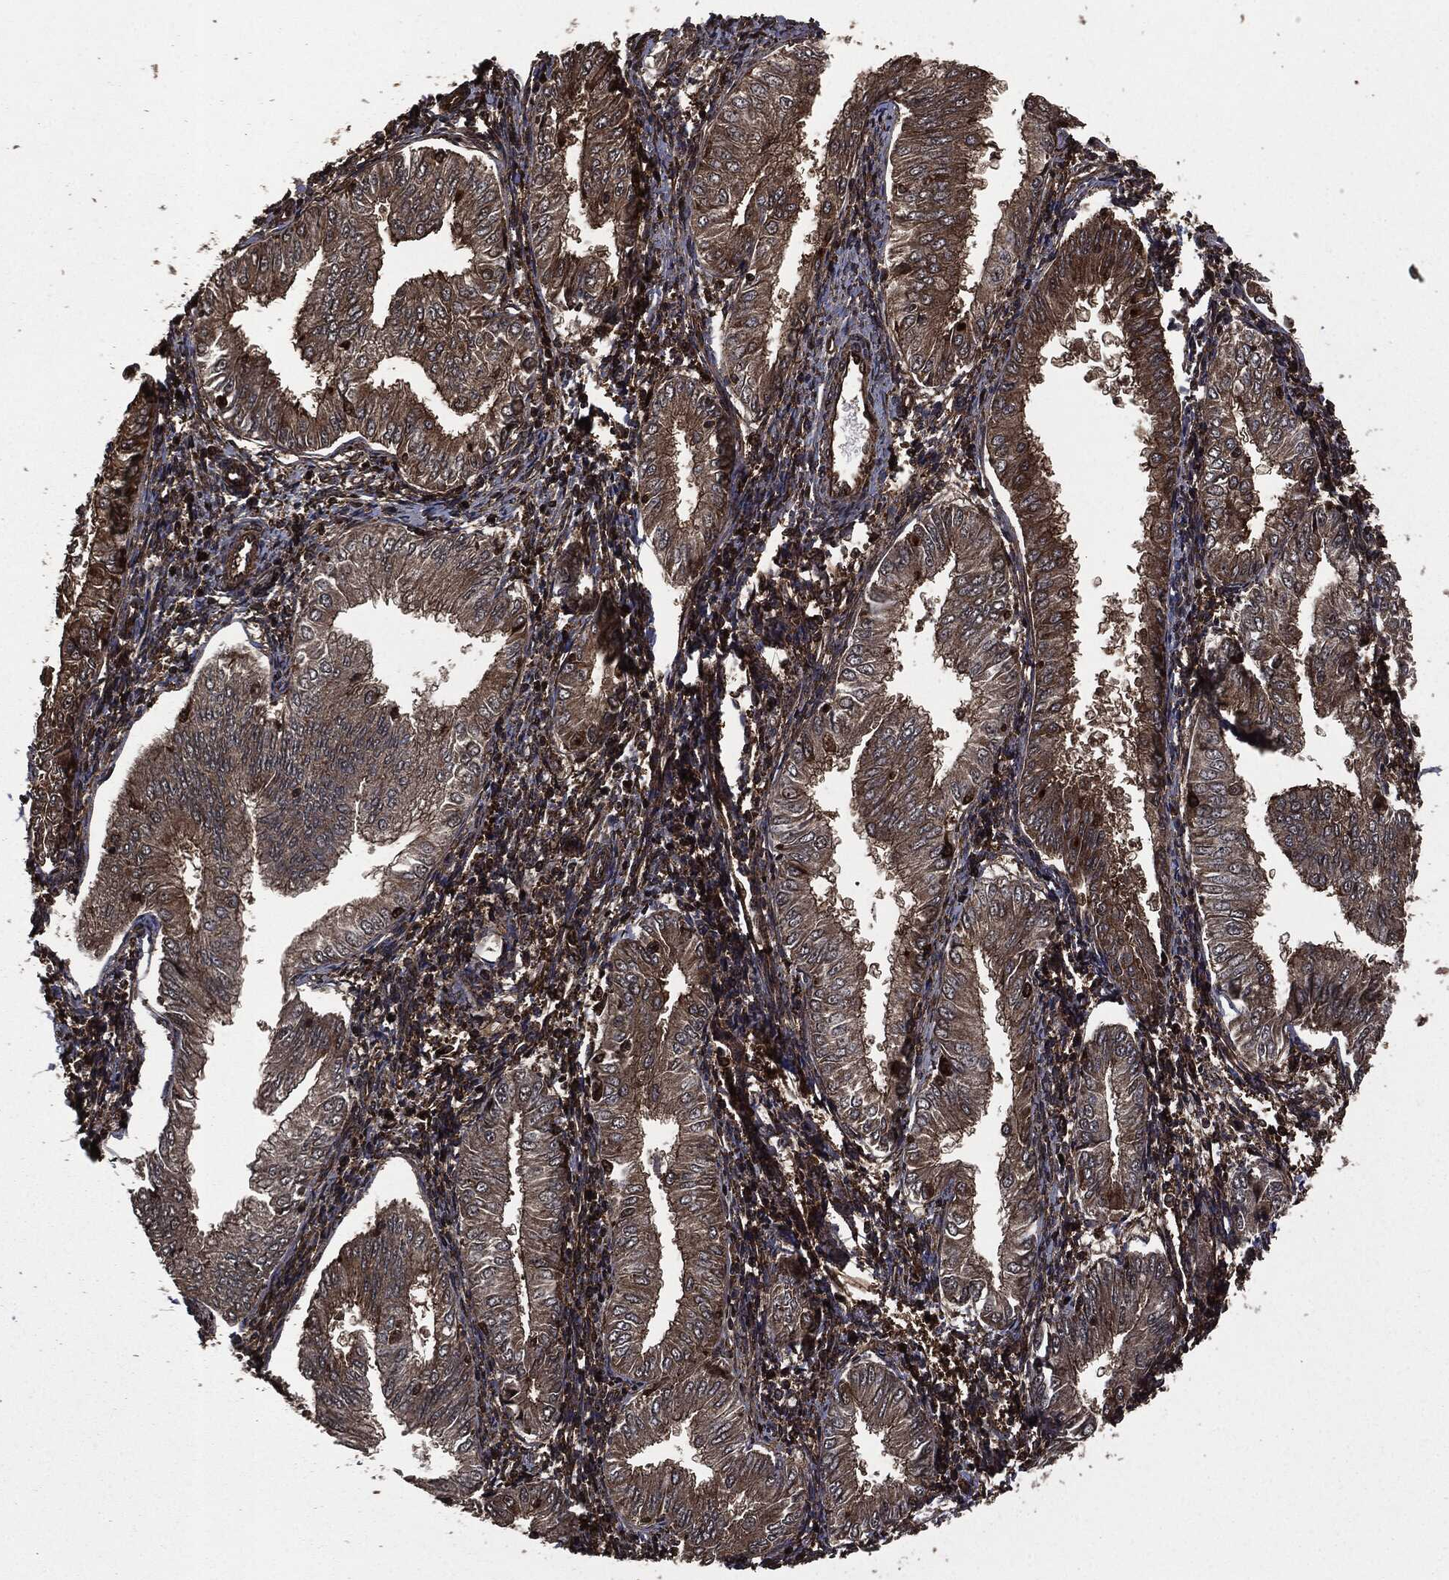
{"staining": {"intensity": "moderate", "quantity": ">75%", "location": "cytoplasmic/membranous"}, "tissue": "endometrial cancer", "cell_type": "Tumor cells", "image_type": "cancer", "snomed": [{"axis": "morphology", "description": "Adenocarcinoma, NOS"}, {"axis": "topography", "description": "Endometrium"}], "caption": "DAB (3,3'-diaminobenzidine) immunohistochemical staining of endometrial adenocarcinoma shows moderate cytoplasmic/membranous protein expression in approximately >75% of tumor cells.", "gene": "HRAS", "patient": {"sex": "female", "age": 53}}